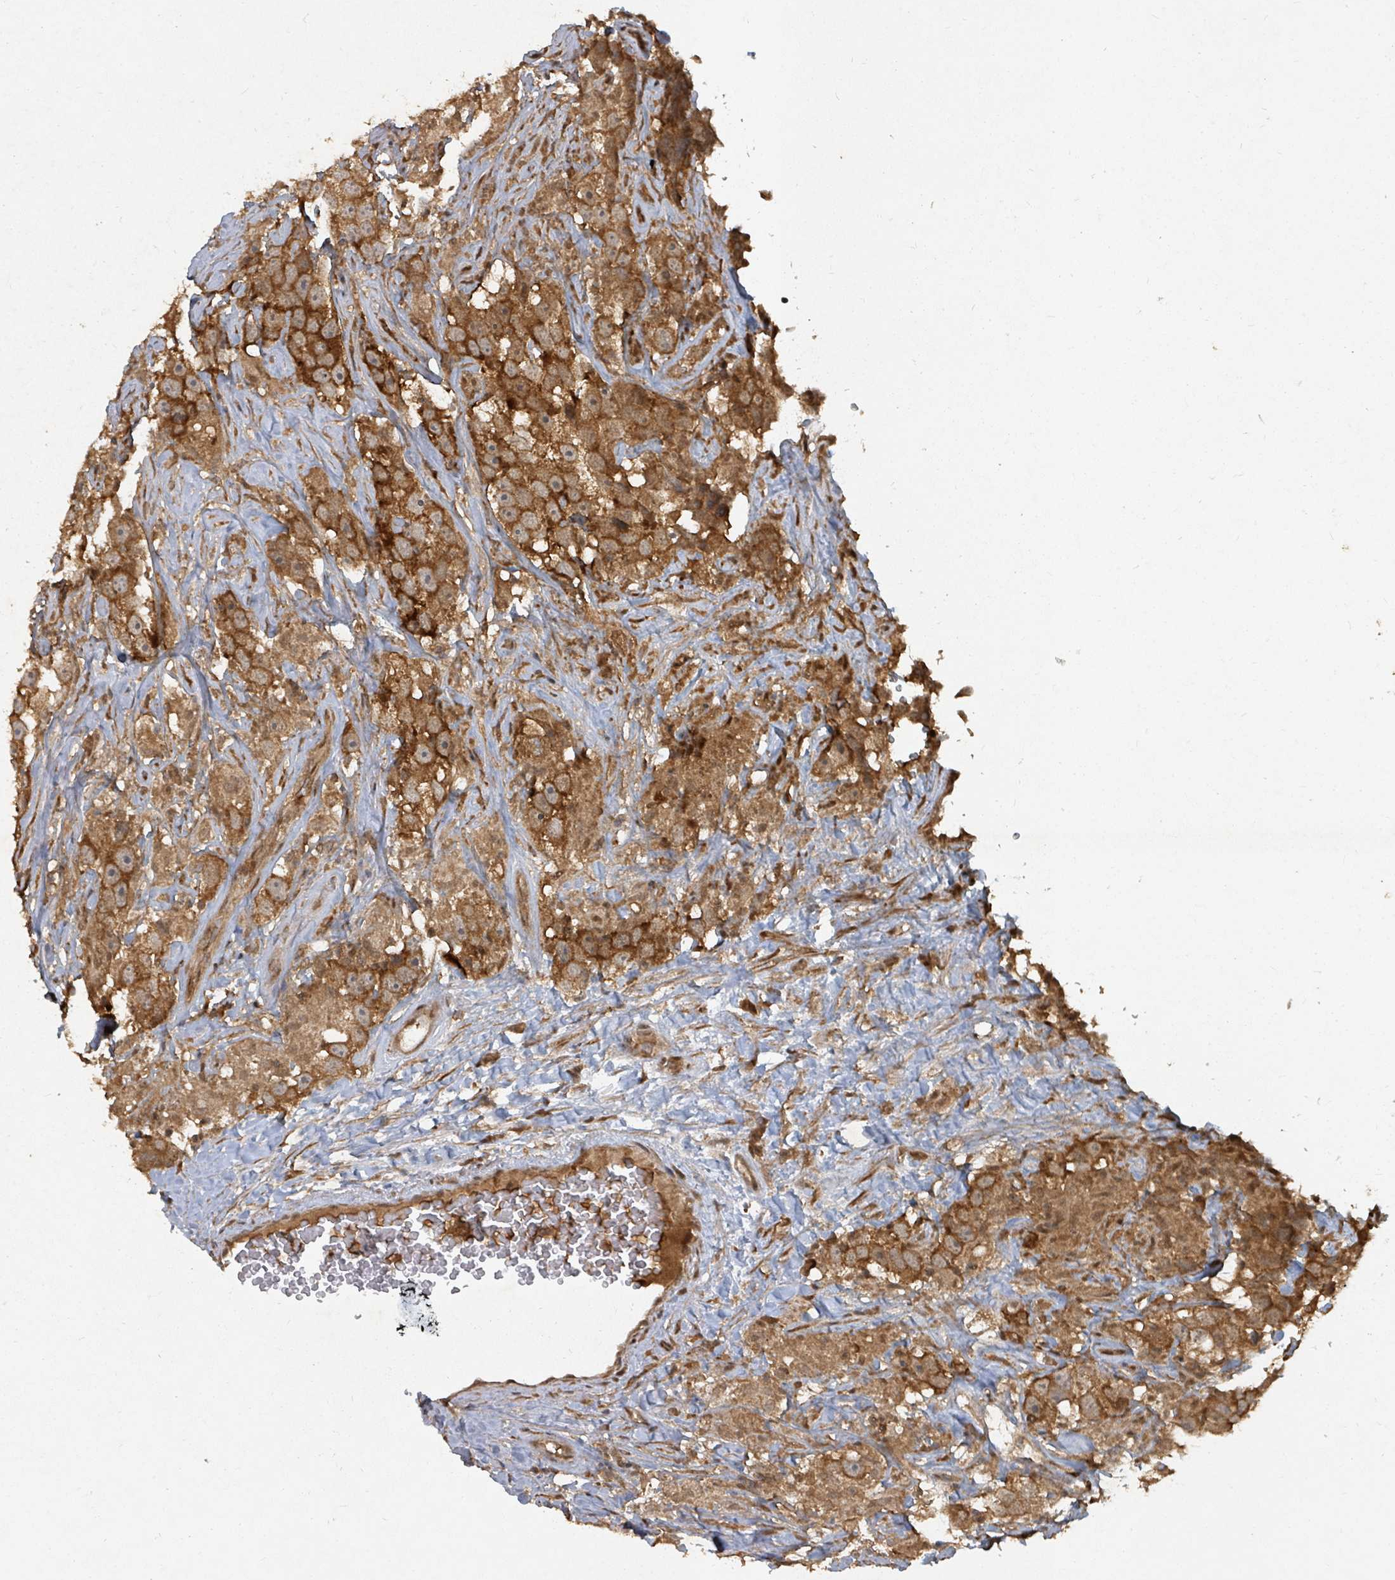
{"staining": {"intensity": "strong", "quantity": ">75%", "location": "cytoplasmic/membranous"}, "tissue": "testis cancer", "cell_type": "Tumor cells", "image_type": "cancer", "snomed": [{"axis": "morphology", "description": "Seminoma, NOS"}, {"axis": "topography", "description": "Testis"}], "caption": "IHC histopathology image of testis seminoma stained for a protein (brown), which reveals high levels of strong cytoplasmic/membranous positivity in approximately >75% of tumor cells.", "gene": "KDM4E", "patient": {"sex": "male", "age": 49}}